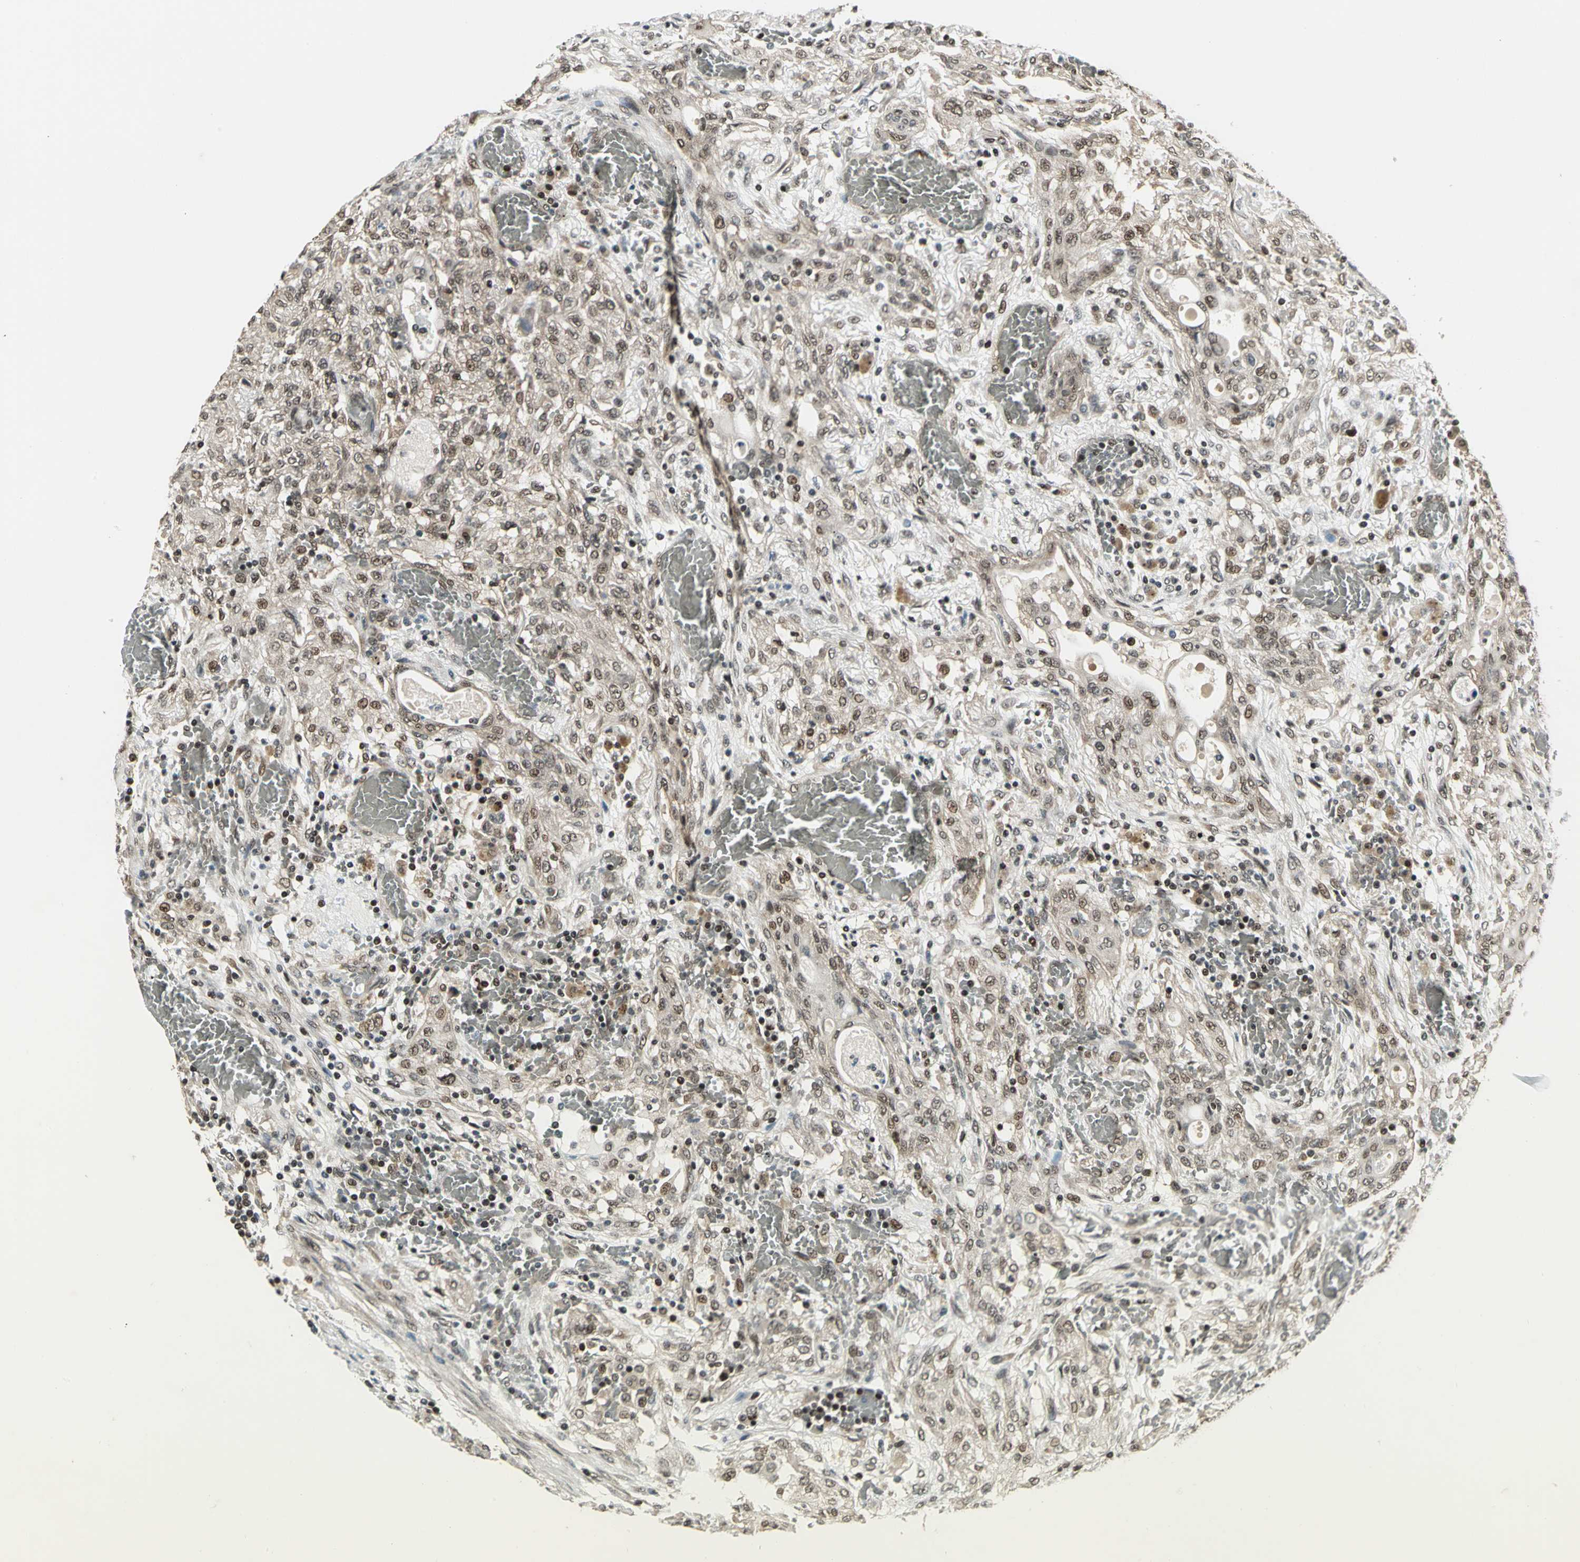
{"staining": {"intensity": "weak", "quantity": ">75%", "location": "cytoplasmic/membranous,nuclear"}, "tissue": "lung cancer", "cell_type": "Tumor cells", "image_type": "cancer", "snomed": [{"axis": "morphology", "description": "Squamous cell carcinoma, NOS"}, {"axis": "topography", "description": "Lung"}], "caption": "IHC photomicrograph of lung squamous cell carcinoma stained for a protein (brown), which demonstrates low levels of weak cytoplasmic/membranous and nuclear expression in approximately >75% of tumor cells.", "gene": "PSMC3", "patient": {"sex": "female", "age": 47}}